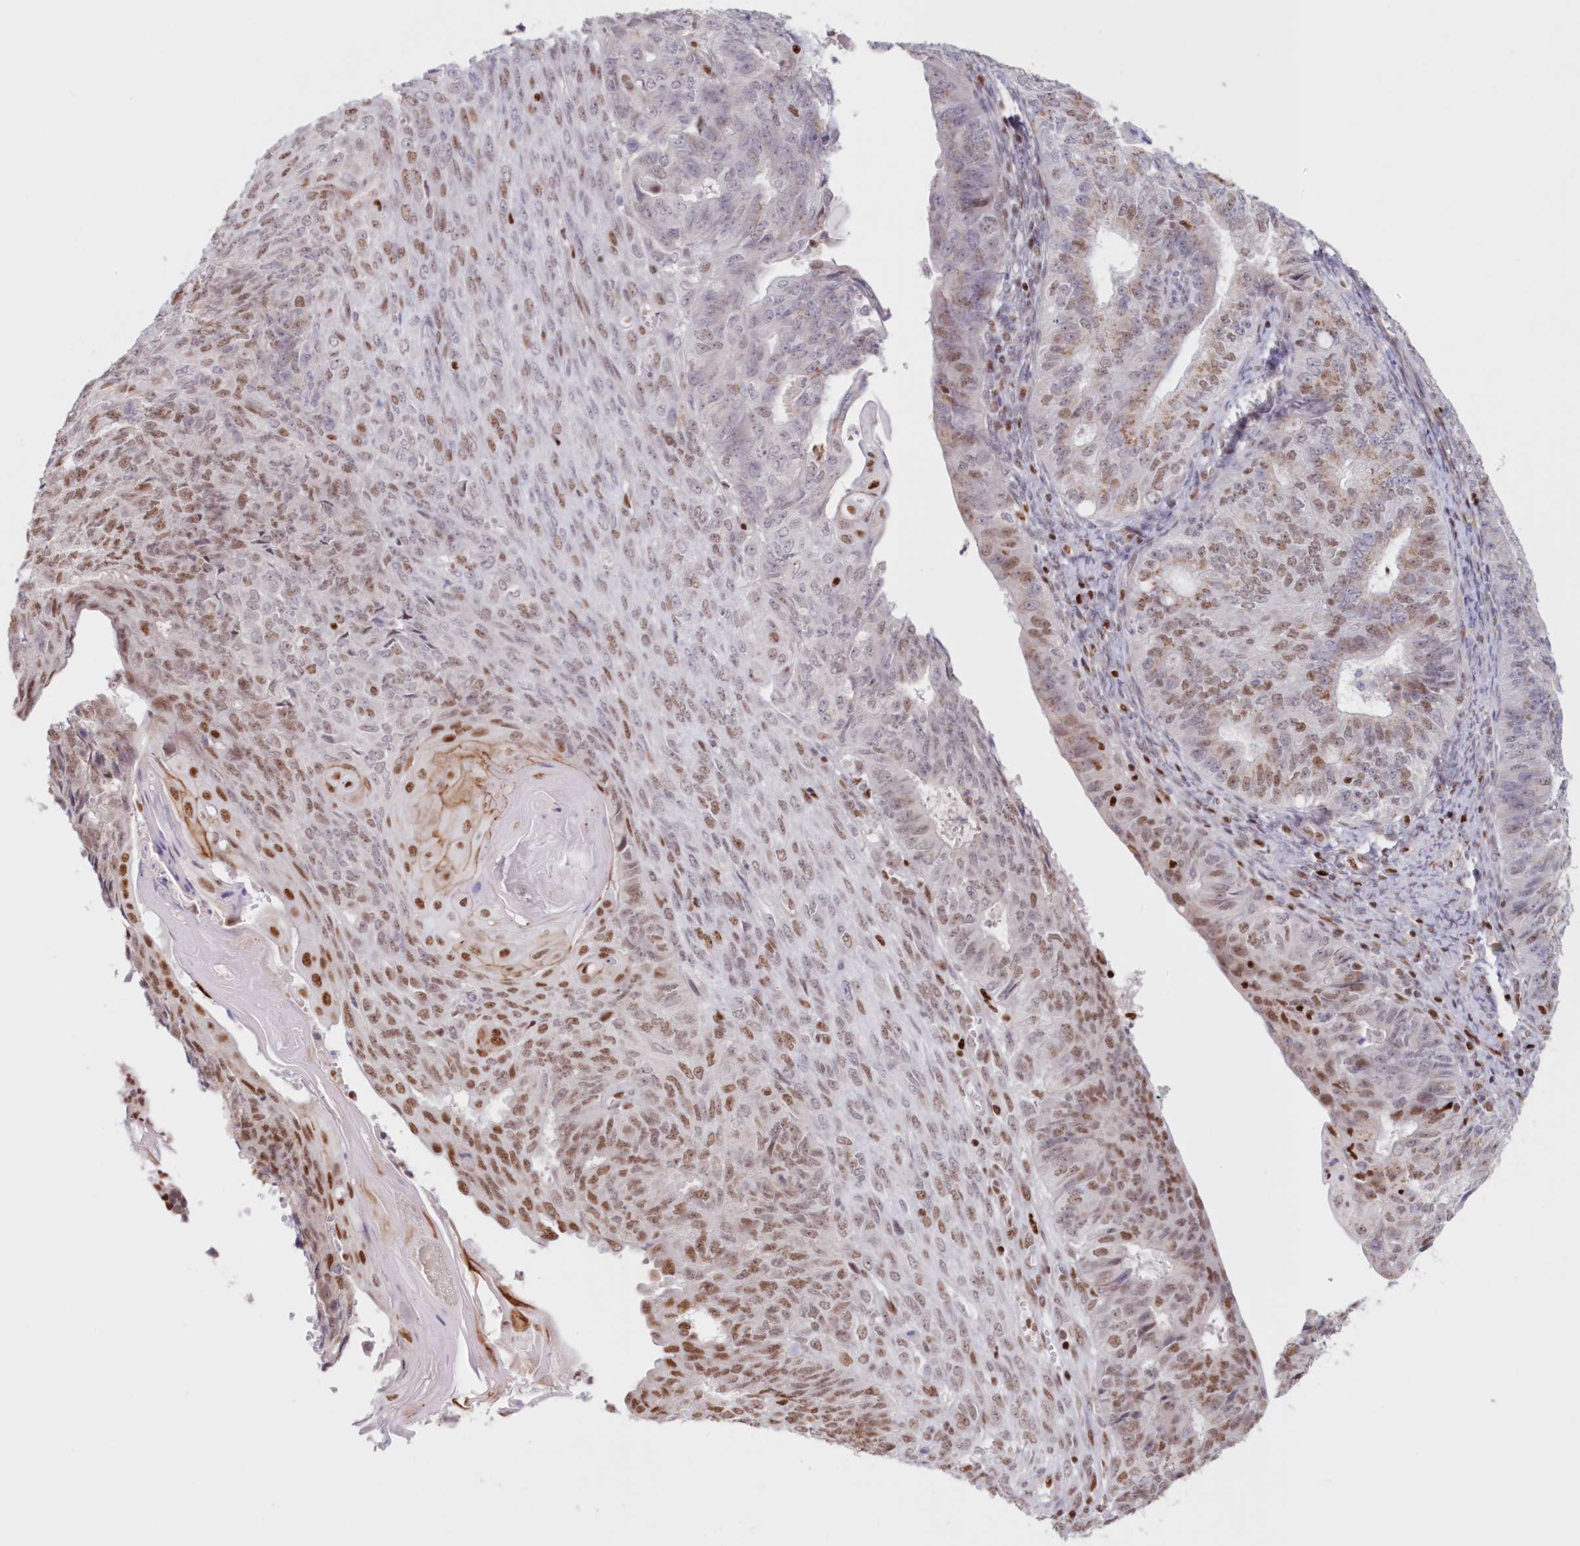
{"staining": {"intensity": "moderate", "quantity": ">75%", "location": "nuclear"}, "tissue": "endometrial cancer", "cell_type": "Tumor cells", "image_type": "cancer", "snomed": [{"axis": "morphology", "description": "Adenocarcinoma, NOS"}, {"axis": "topography", "description": "Endometrium"}], "caption": "Immunohistochemical staining of endometrial cancer shows moderate nuclear protein staining in approximately >75% of tumor cells.", "gene": "POLR2B", "patient": {"sex": "female", "age": 32}}